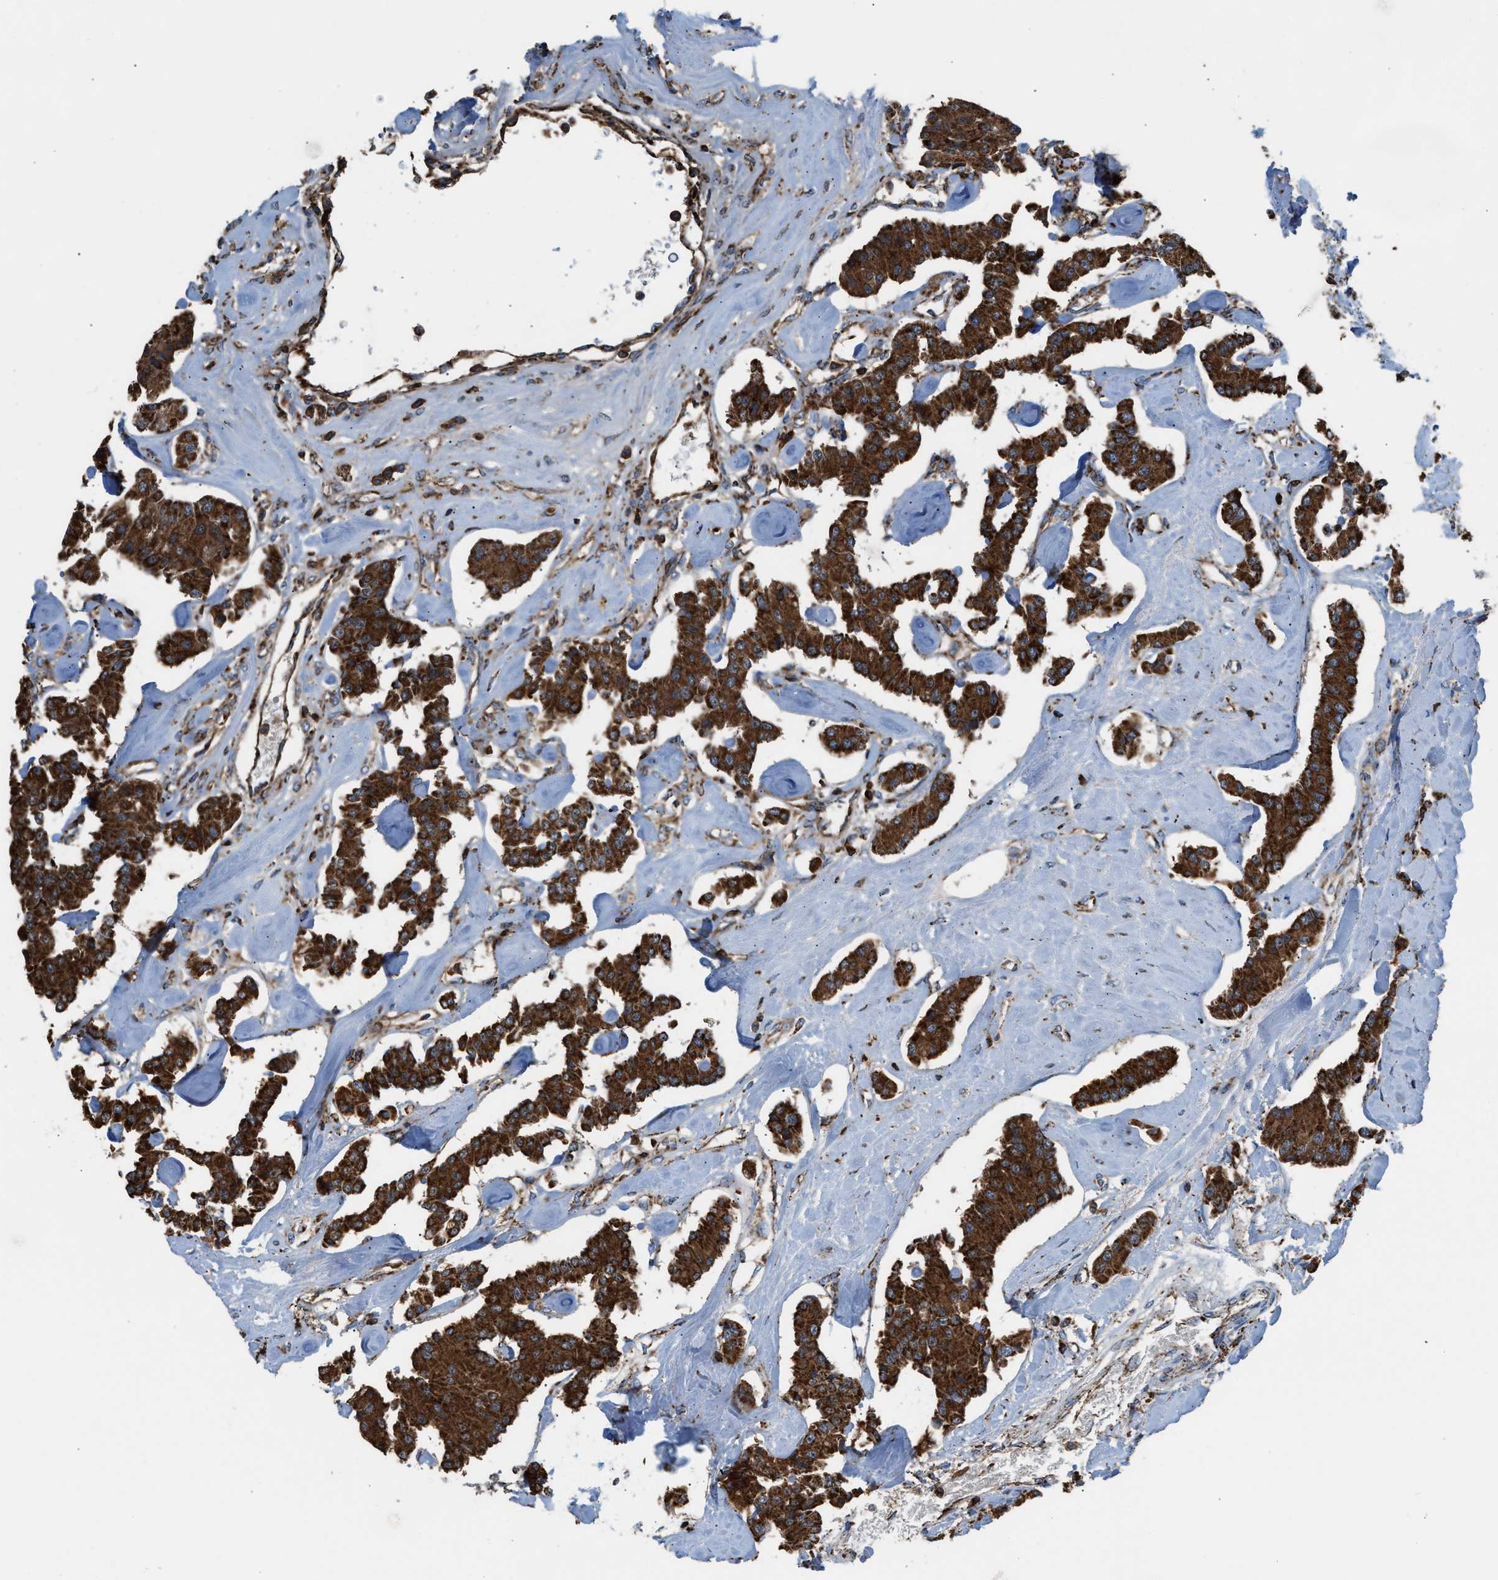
{"staining": {"intensity": "strong", "quantity": ">75%", "location": "cytoplasmic/membranous"}, "tissue": "carcinoid", "cell_type": "Tumor cells", "image_type": "cancer", "snomed": [{"axis": "morphology", "description": "Carcinoid, malignant, NOS"}, {"axis": "topography", "description": "Pancreas"}], "caption": "Immunohistochemistry photomicrograph of neoplastic tissue: carcinoid (malignant) stained using immunohistochemistry (IHC) displays high levels of strong protein expression localized specifically in the cytoplasmic/membranous of tumor cells, appearing as a cytoplasmic/membranous brown color.", "gene": "ECHS1", "patient": {"sex": "male", "age": 41}}